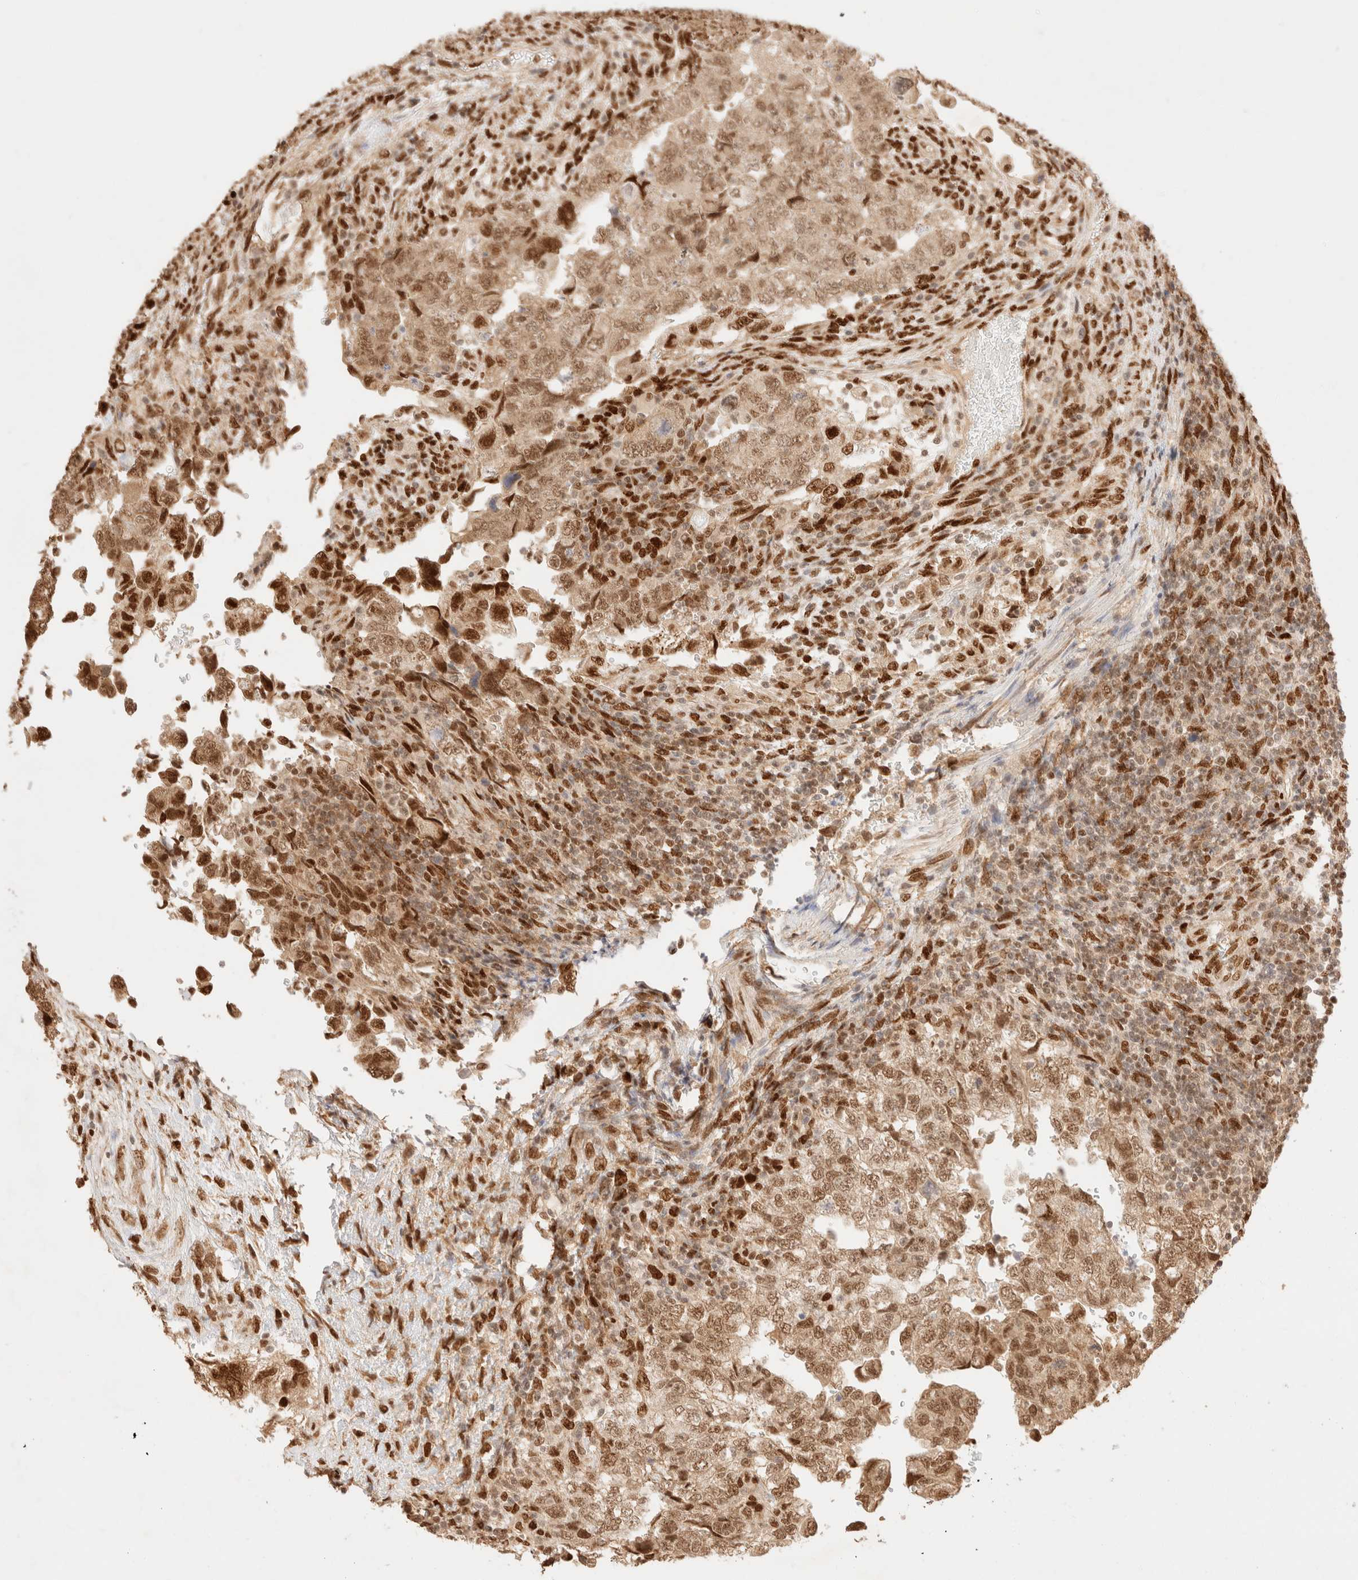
{"staining": {"intensity": "moderate", "quantity": ">75%", "location": "nuclear"}, "tissue": "testis cancer", "cell_type": "Tumor cells", "image_type": "cancer", "snomed": [{"axis": "morphology", "description": "Normal tissue, NOS"}, {"axis": "morphology", "description": "Carcinoma, Embryonal, NOS"}, {"axis": "topography", "description": "Testis"}], "caption": "Immunohistochemical staining of human testis cancer (embryonal carcinoma) displays medium levels of moderate nuclear protein positivity in about >75% of tumor cells.", "gene": "ZNF768", "patient": {"sex": "male", "age": 36}}